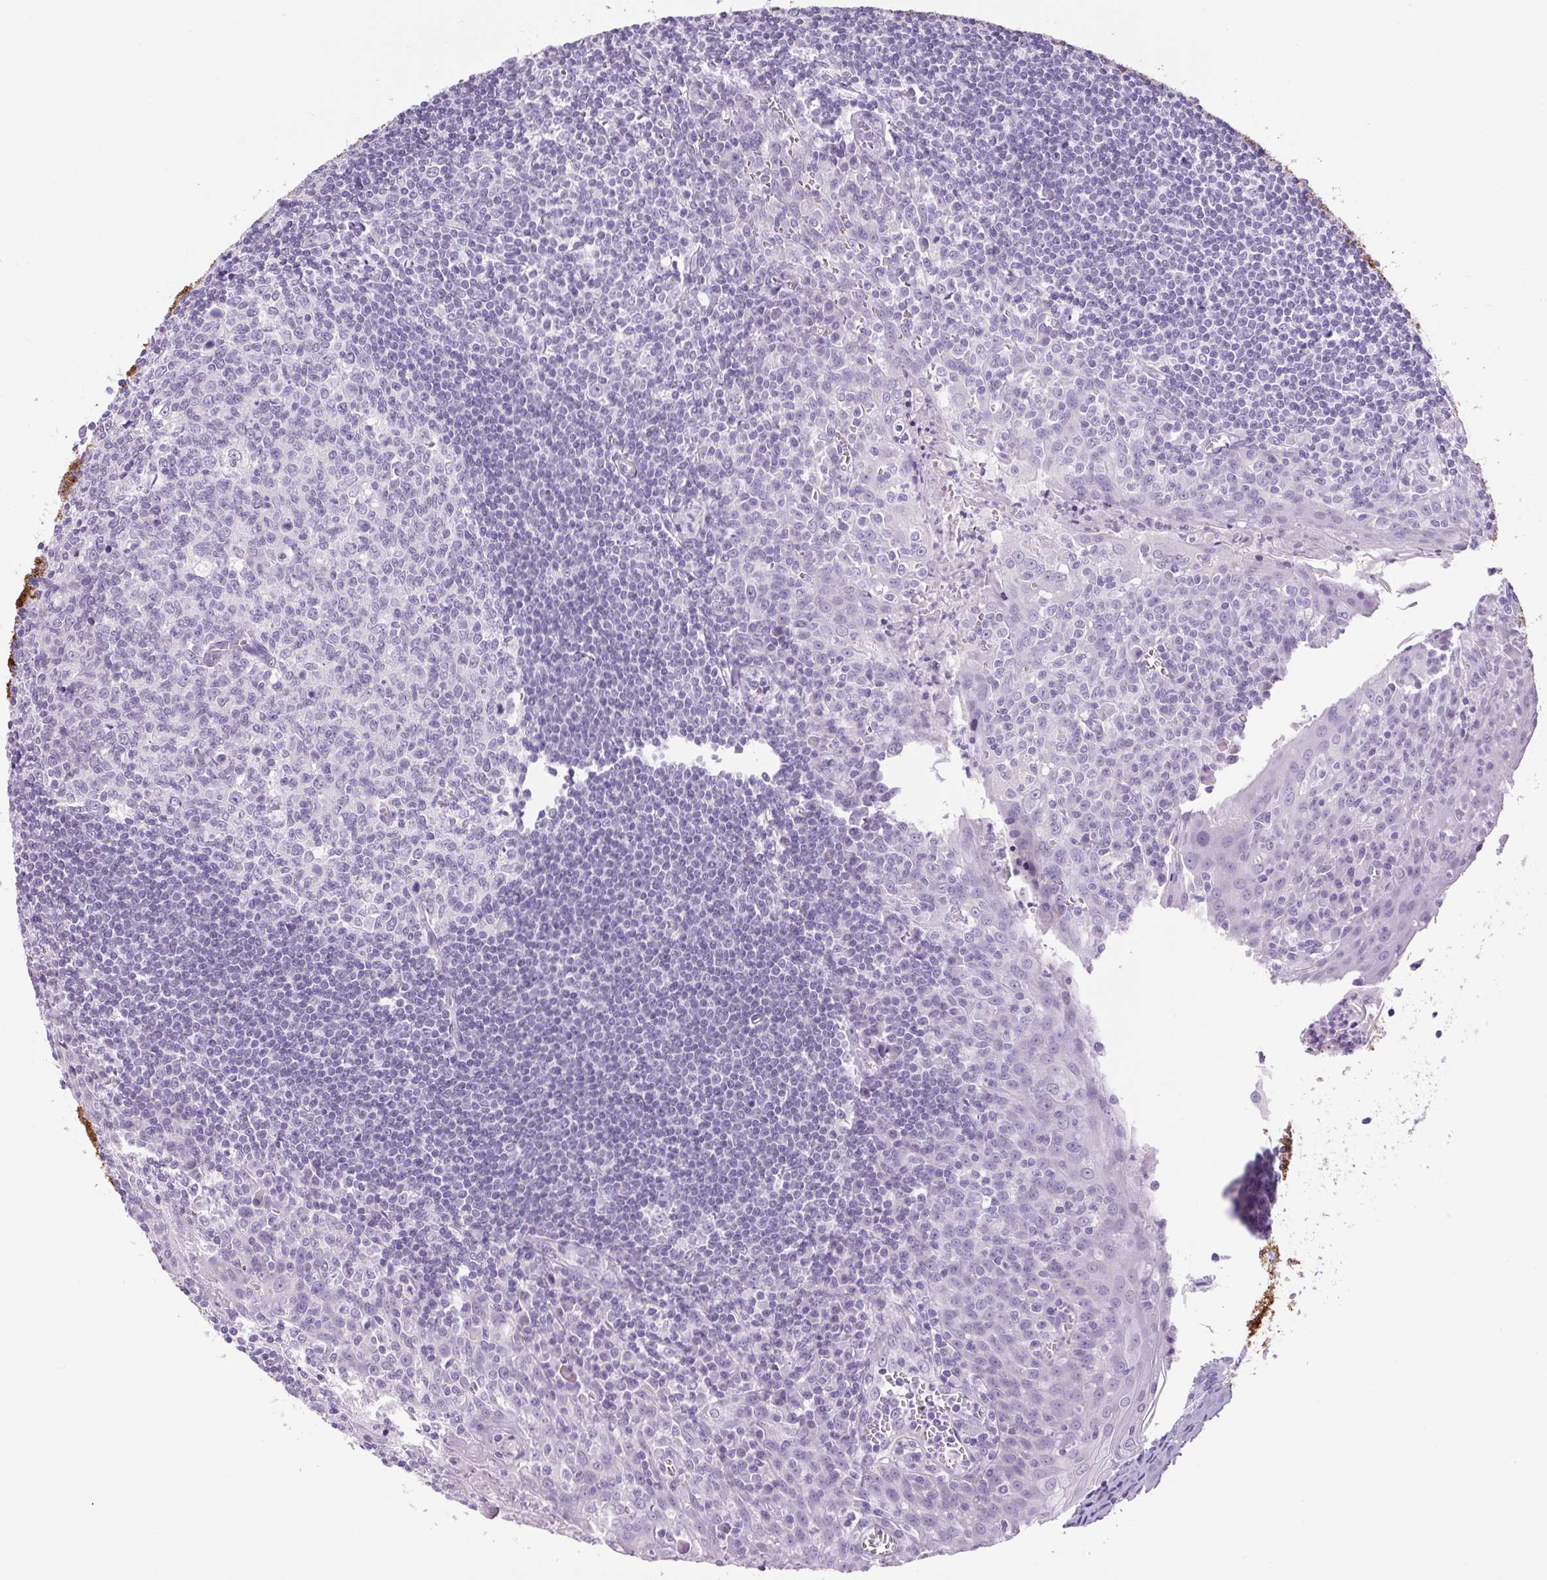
{"staining": {"intensity": "negative", "quantity": "none", "location": "none"}, "tissue": "tonsil", "cell_type": "Germinal center cells", "image_type": "normal", "snomed": [{"axis": "morphology", "description": "Normal tissue, NOS"}, {"axis": "topography", "description": "Tonsil"}], "caption": "An immunohistochemistry histopathology image of benign tonsil is shown. There is no staining in germinal center cells of tonsil. (Brightfield microscopy of DAB IHC at high magnification).", "gene": "CHGA", "patient": {"sex": "male", "age": 27}}